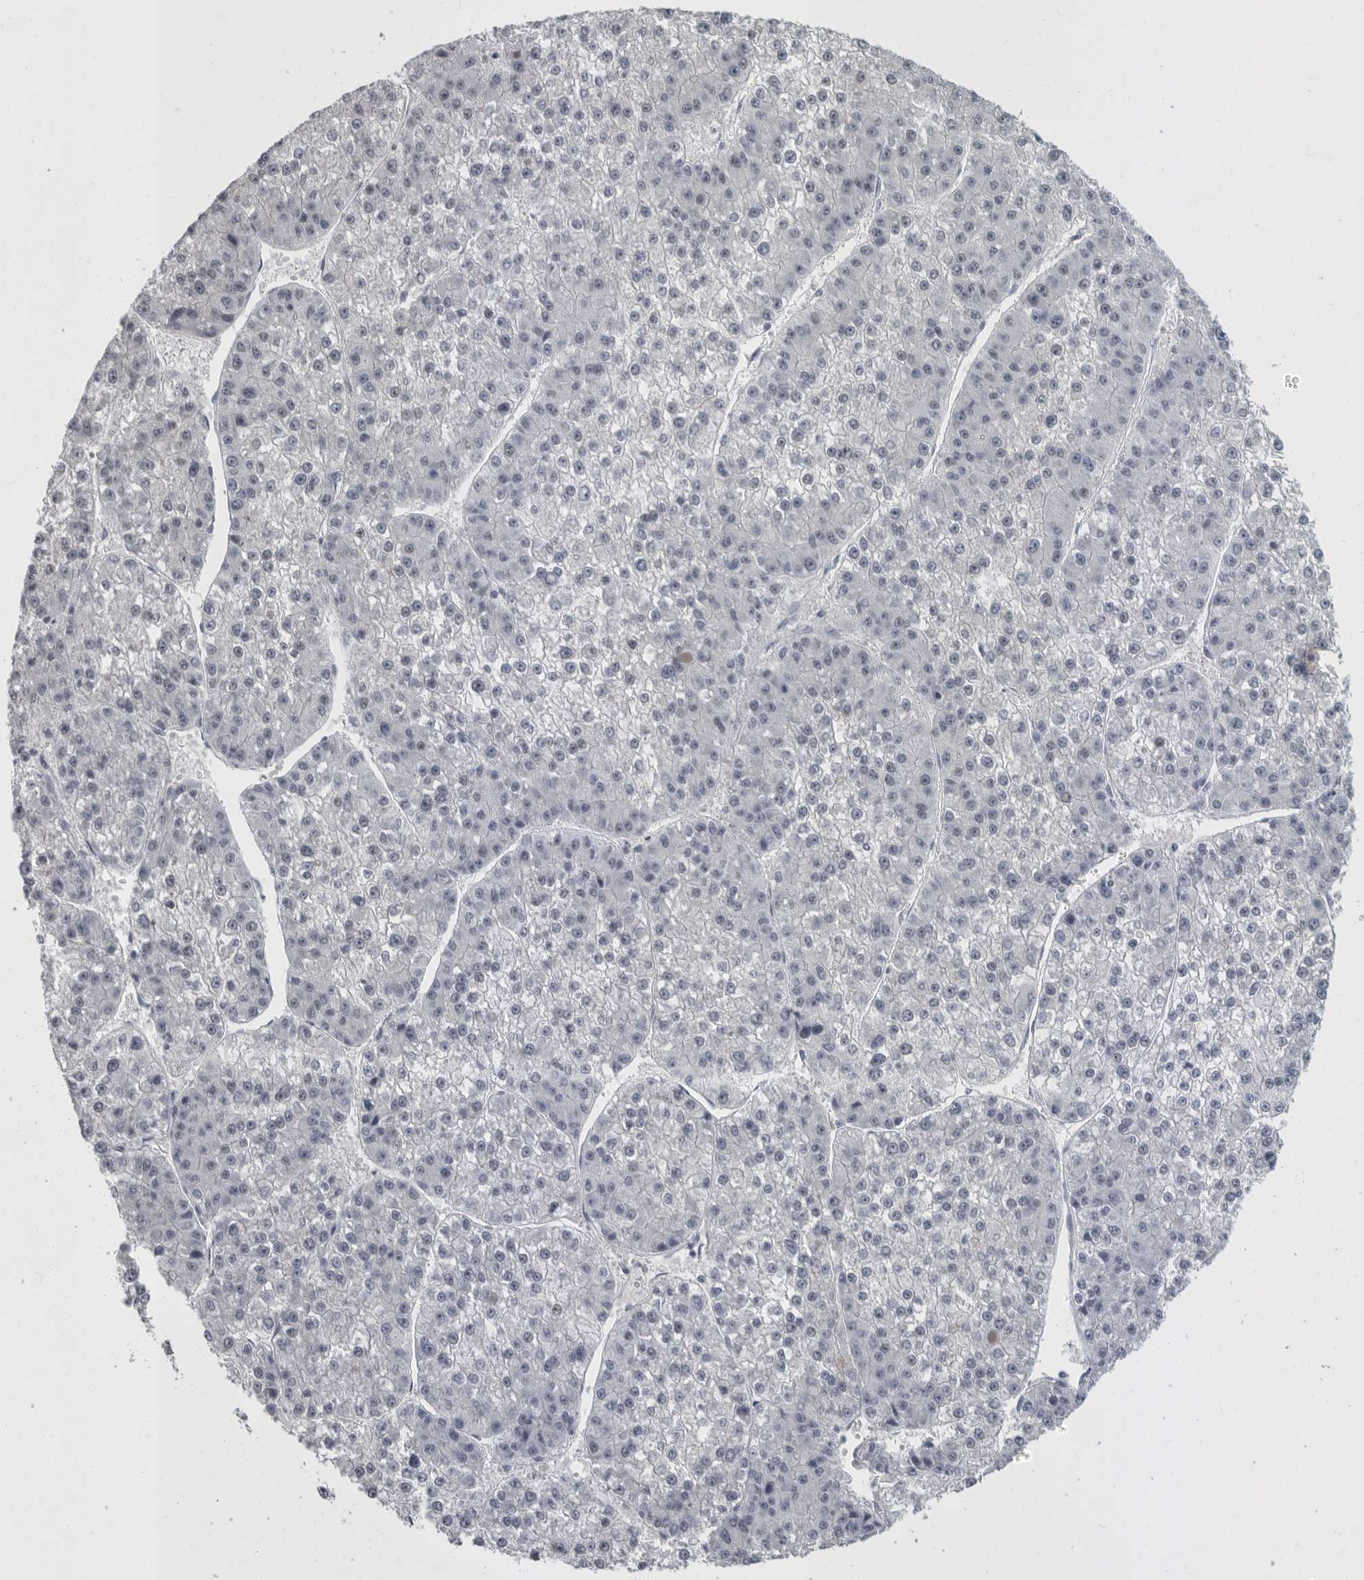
{"staining": {"intensity": "negative", "quantity": "none", "location": "none"}, "tissue": "liver cancer", "cell_type": "Tumor cells", "image_type": "cancer", "snomed": [{"axis": "morphology", "description": "Carcinoma, Hepatocellular, NOS"}, {"axis": "topography", "description": "Liver"}], "caption": "This image is of hepatocellular carcinoma (liver) stained with immunohistochemistry to label a protein in brown with the nuclei are counter-stained blue. There is no expression in tumor cells. The staining was performed using DAB (3,3'-diaminobenzidine) to visualize the protein expression in brown, while the nuclei were stained in blue with hematoxylin (Magnification: 20x).", "gene": "SLC25A39", "patient": {"sex": "female", "age": 73}}